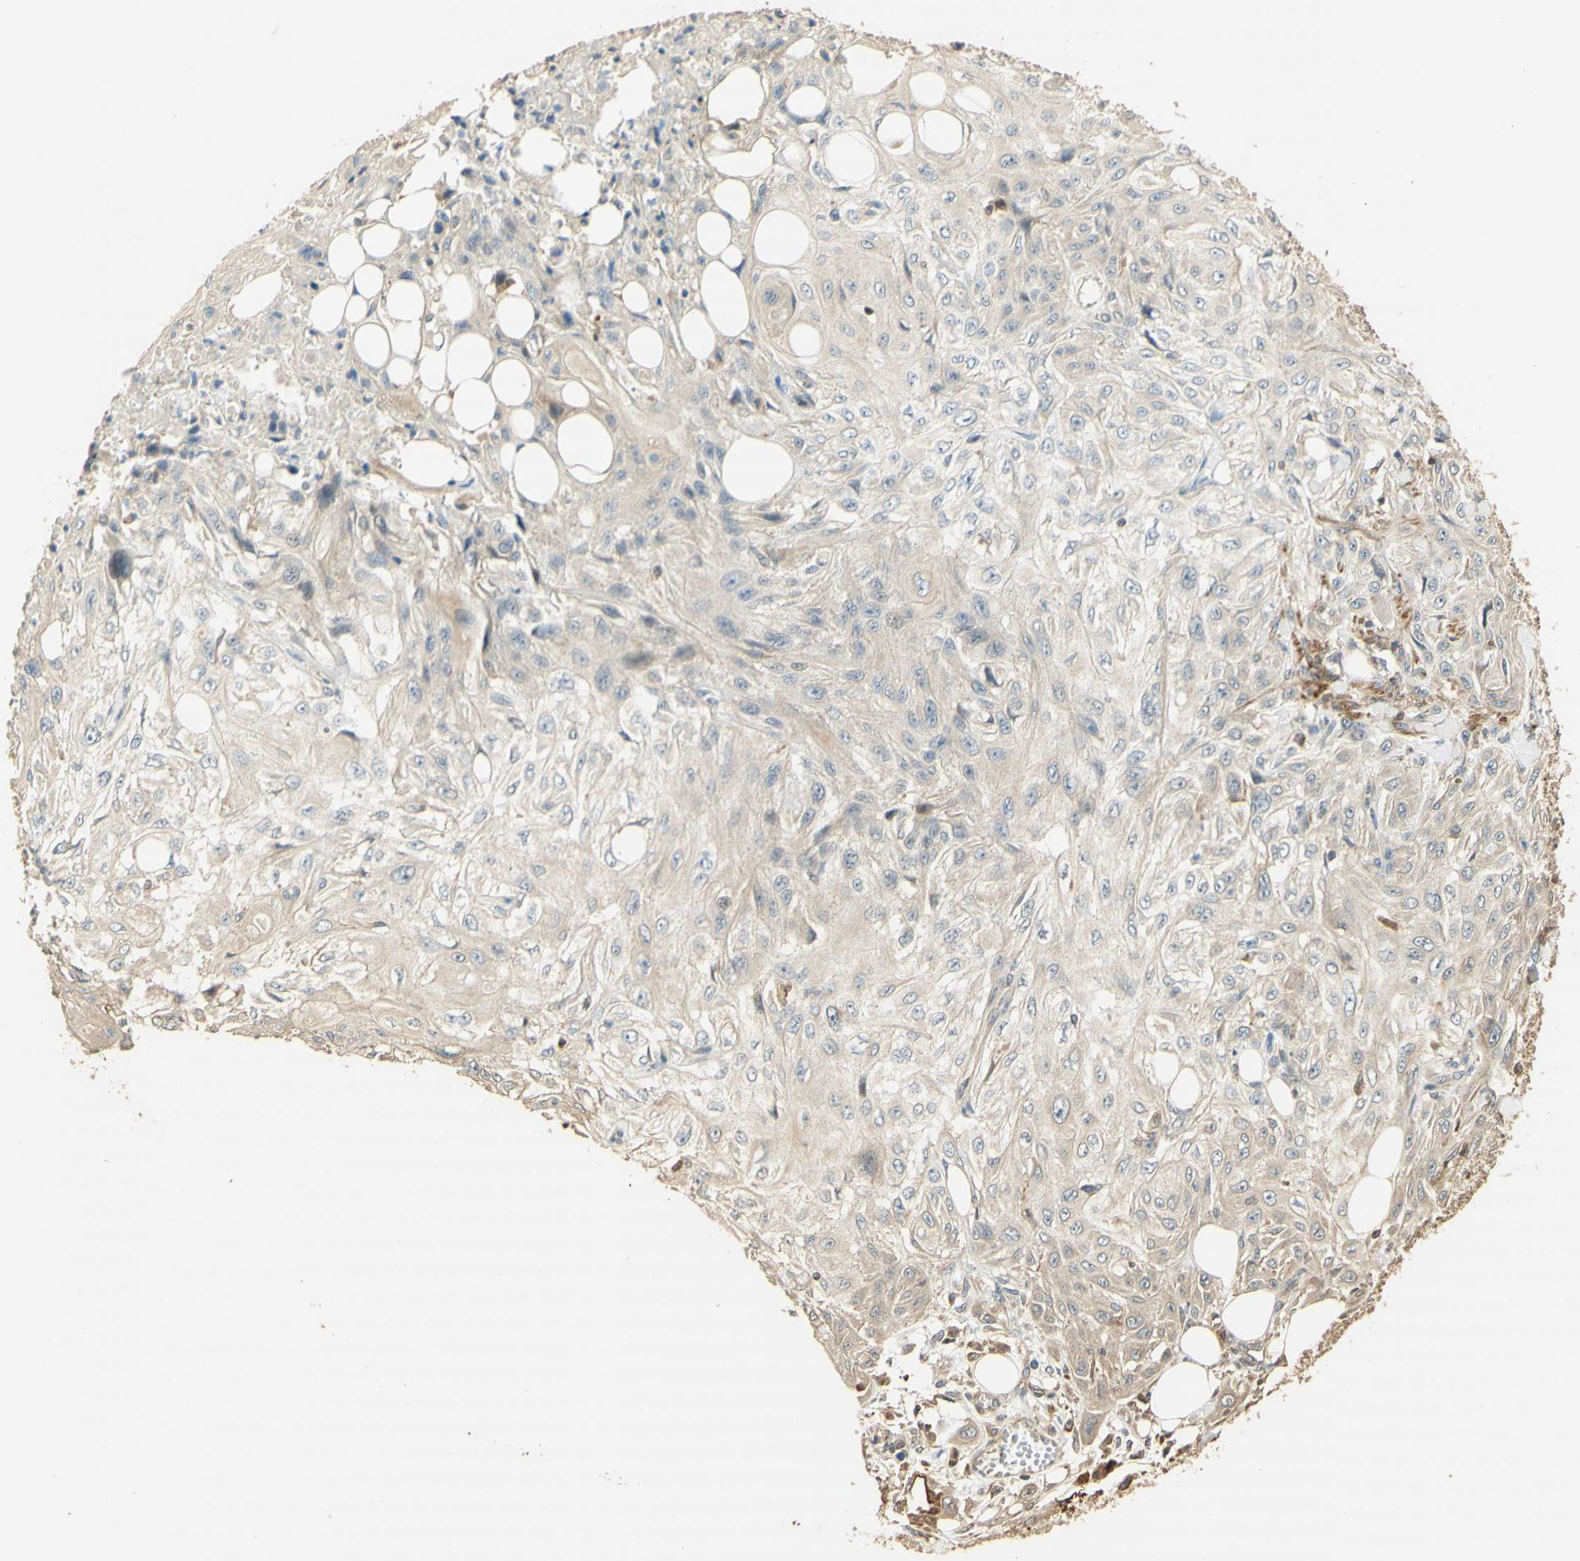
{"staining": {"intensity": "weak", "quantity": ">75%", "location": "cytoplasmic/membranous"}, "tissue": "skin cancer", "cell_type": "Tumor cells", "image_type": "cancer", "snomed": [{"axis": "morphology", "description": "Squamous cell carcinoma, NOS"}, {"axis": "topography", "description": "Skin"}], "caption": "There is low levels of weak cytoplasmic/membranous expression in tumor cells of skin squamous cell carcinoma, as demonstrated by immunohistochemical staining (brown color).", "gene": "AGER", "patient": {"sex": "male", "age": 75}}